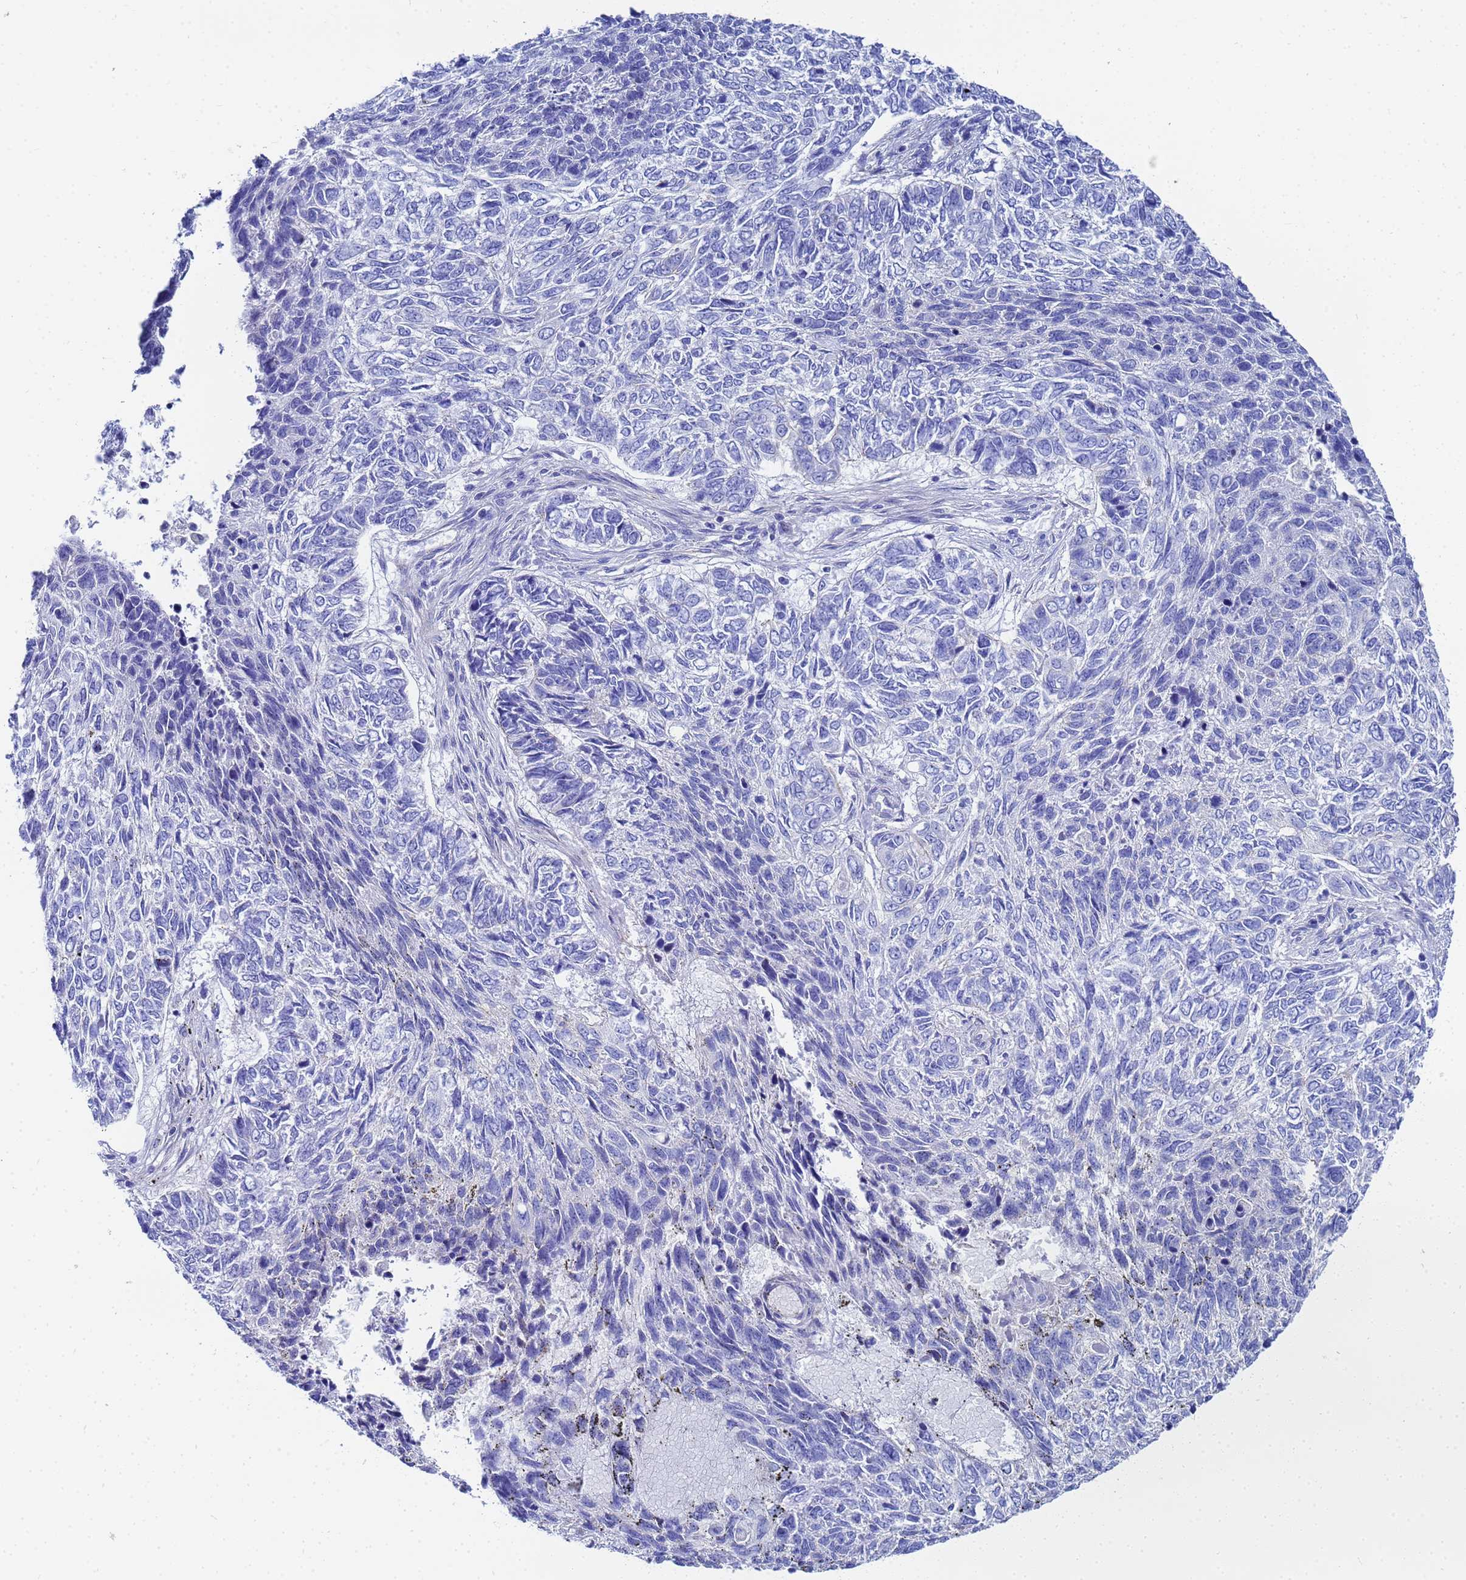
{"staining": {"intensity": "negative", "quantity": "none", "location": "none"}, "tissue": "skin cancer", "cell_type": "Tumor cells", "image_type": "cancer", "snomed": [{"axis": "morphology", "description": "Basal cell carcinoma"}, {"axis": "topography", "description": "Skin"}], "caption": "Skin cancer (basal cell carcinoma) was stained to show a protein in brown. There is no significant staining in tumor cells.", "gene": "RAB39B", "patient": {"sex": "female", "age": 65}}